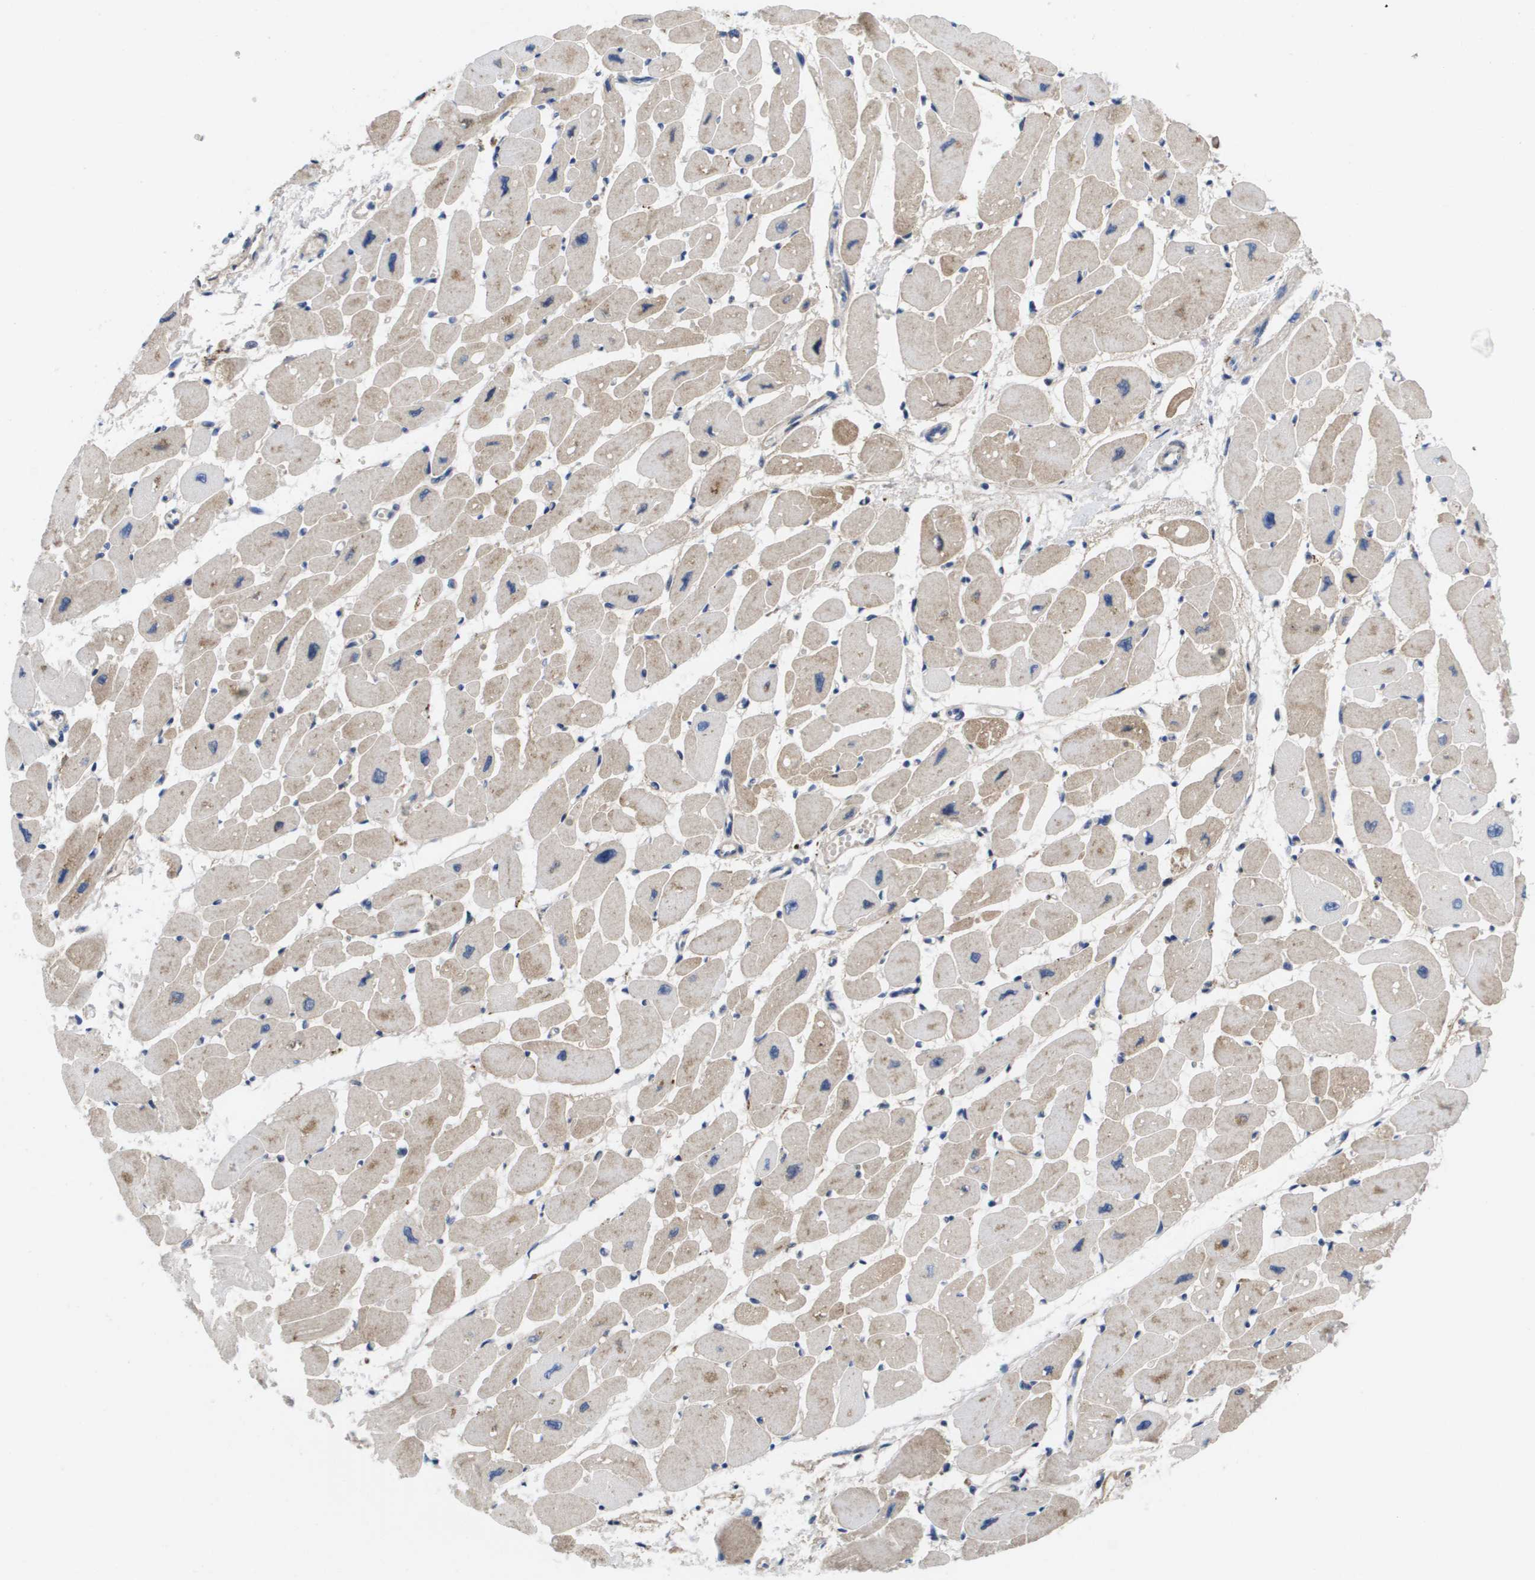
{"staining": {"intensity": "weak", "quantity": ">75%", "location": "cytoplasmic/membranous"}, "tissue": "heart muscle", "cell_type": "Cardiomyocytes", "image_type": "normal", "snomed": [{"axis": "morphology", "description": "Normal tissue, NOS"}, {"axis": "topography", "description": "Heart"}], "caption": "Heart muscle stained with DAB (3,3'-diaminobenzidine) immunohistochemistry (IHC) shows low levels of weak cytoplasmic/membranous expression in about >75% of cardiomyocytes.", "gene": "SERPINC1", "patient": {"sex": "female", "age": 54}}